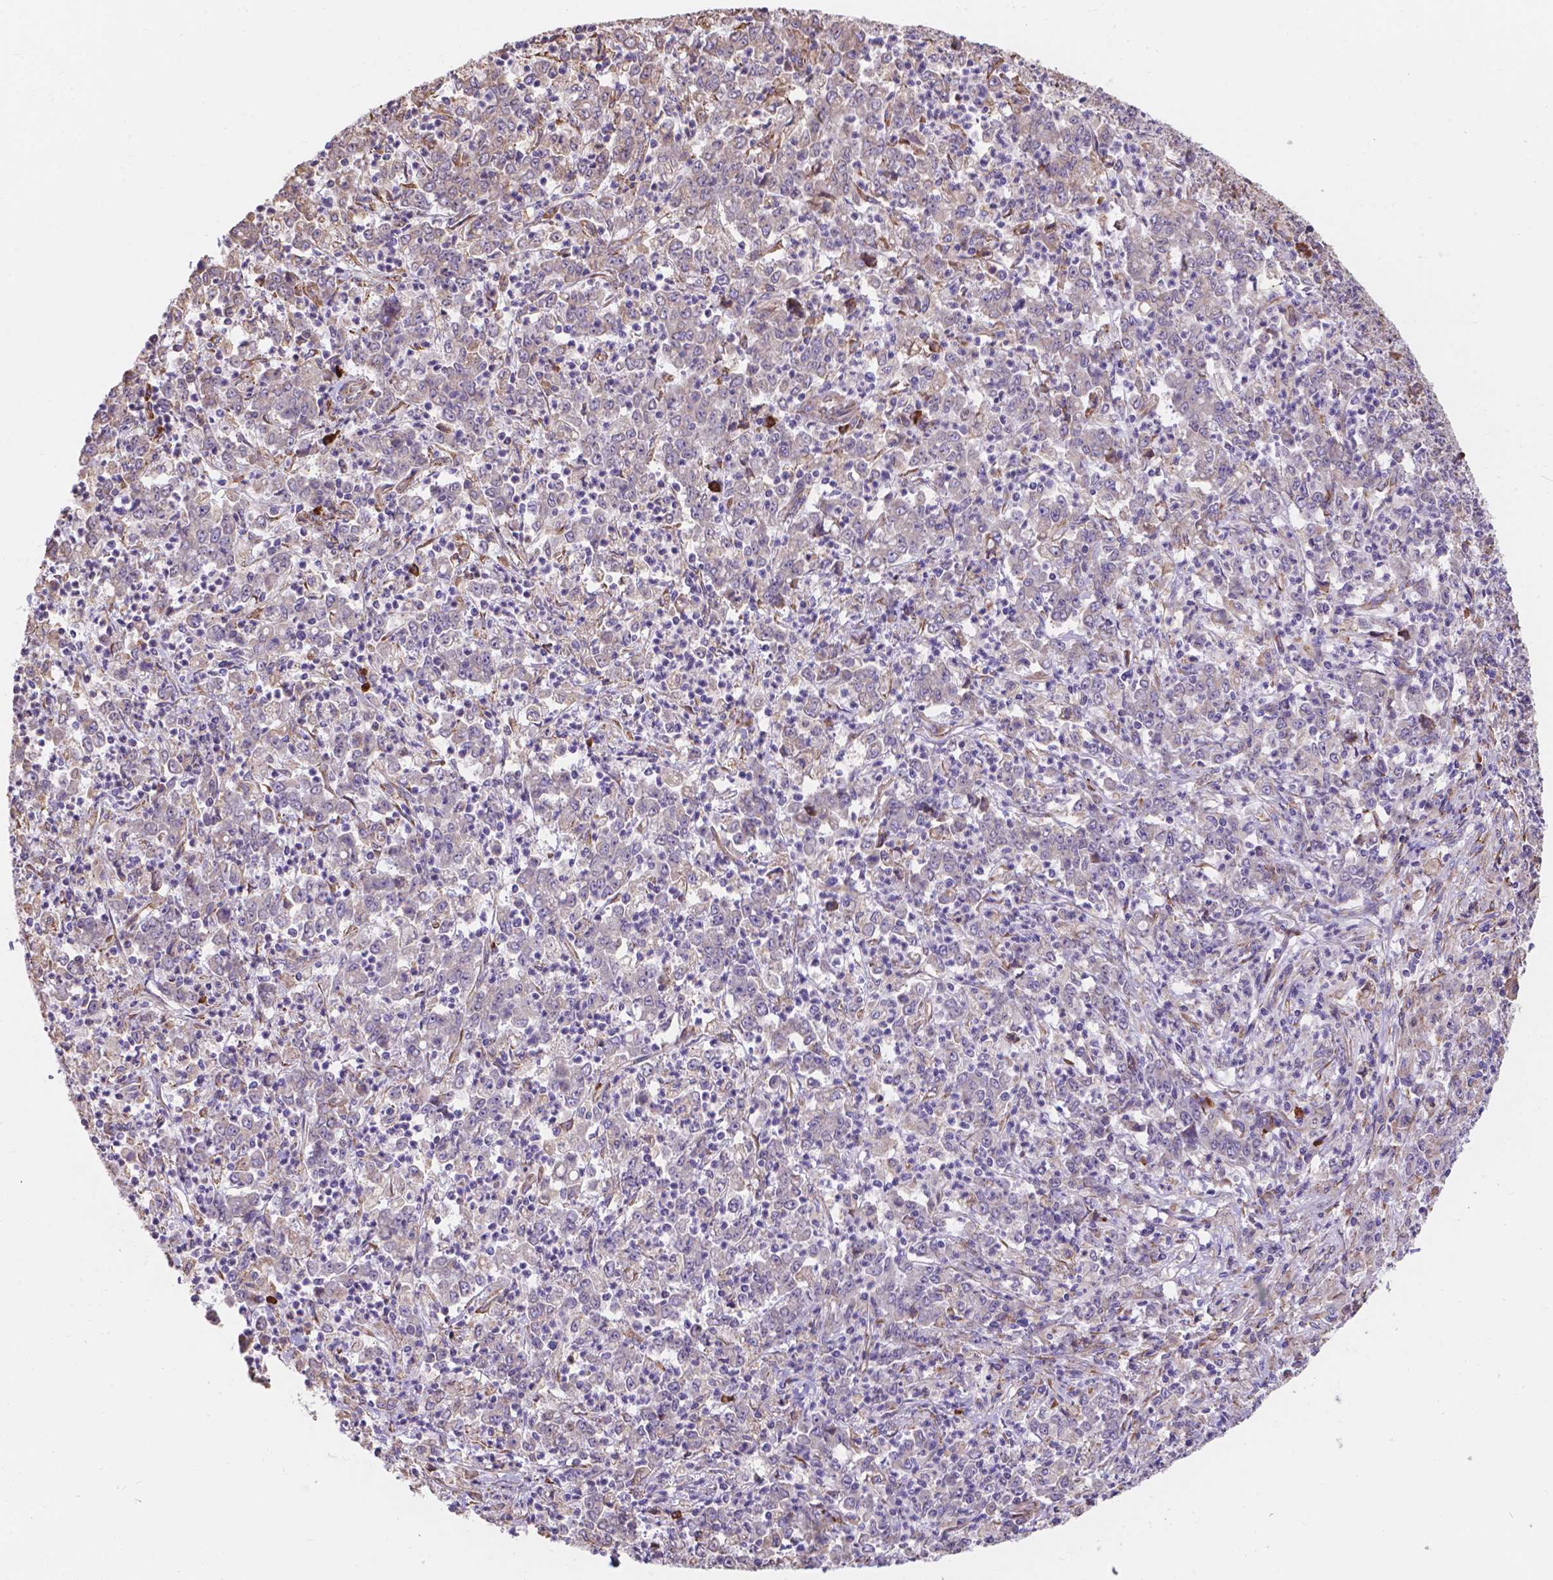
{"staining": {"intensity": "negative", "quantity": "none", "location": "none"}, "tissue": "stomach cancer", "cell_type": "Tumor cells", "image_type": "cancer", "snomed": [{"axis": "morphology", "description": "Adenocarcinoma, NOS"}, {"axis": "topography", "description": "Stomach, lower"}], "caption": "A micrograph of stomach cancer (adenocarcinoma) stained for a protein exhibits no brown staining in tumor cells.", "gene": "IPO11", "patient": {"sex": "female", "age": 71}}